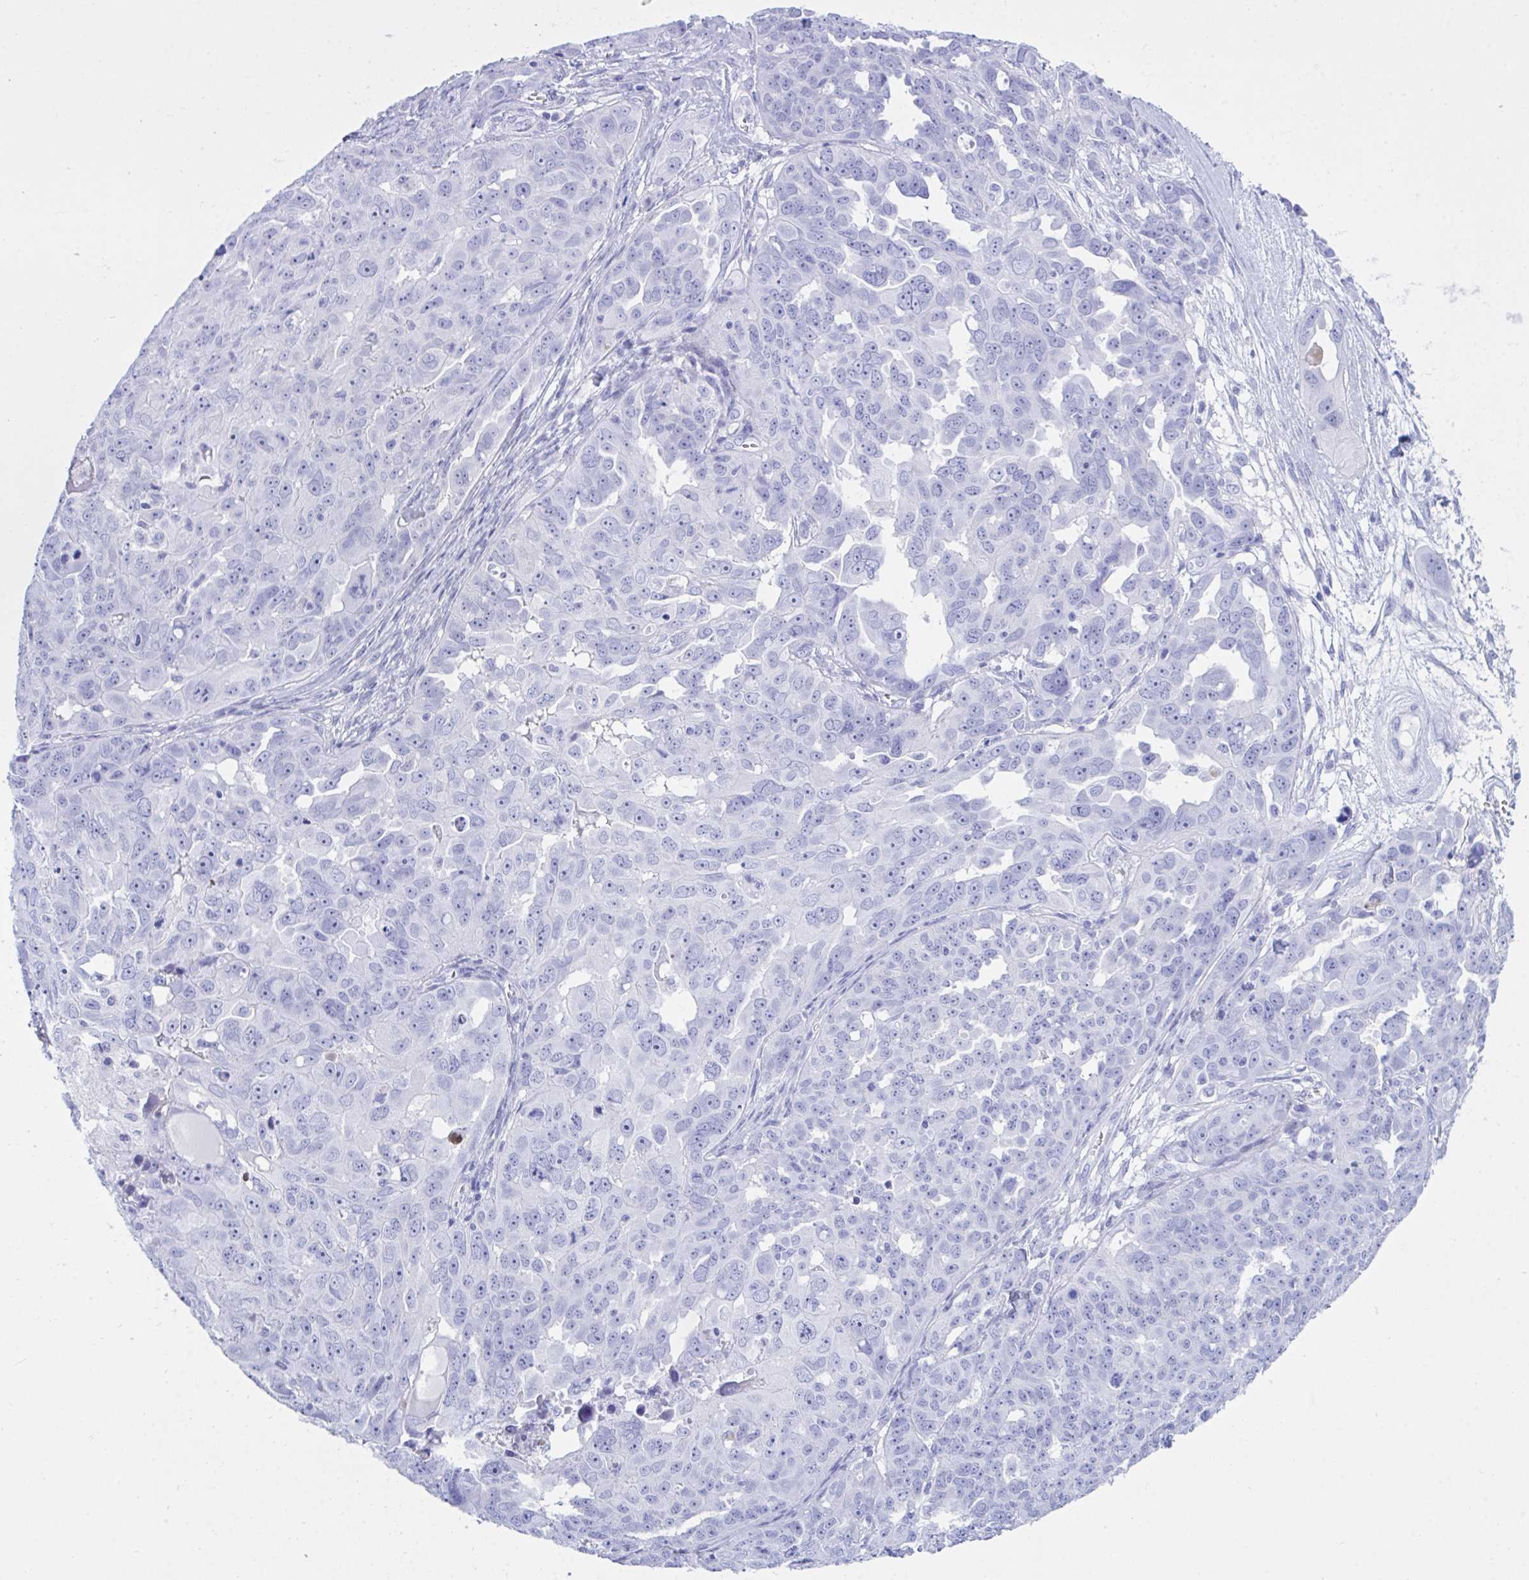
{"staining": {"intensity": "negative", "quantity": "none", "location": "none"}, "tissue": "ovarian cancer", "cell_type": "Tumor cells", "image_type": "cancer", "snomed": [{"axis": "morphology", "description": "Carcinoma, endometroid"}, {"axis": "topography", "description": "Ovary"}], "caption": "Immunohistochemistry (IHC) of ovarian endometroid carcinoma exhibits no staining in tumor cells.", "gene": "BEX5", "patient": {"sex": "female", "age": 70}}